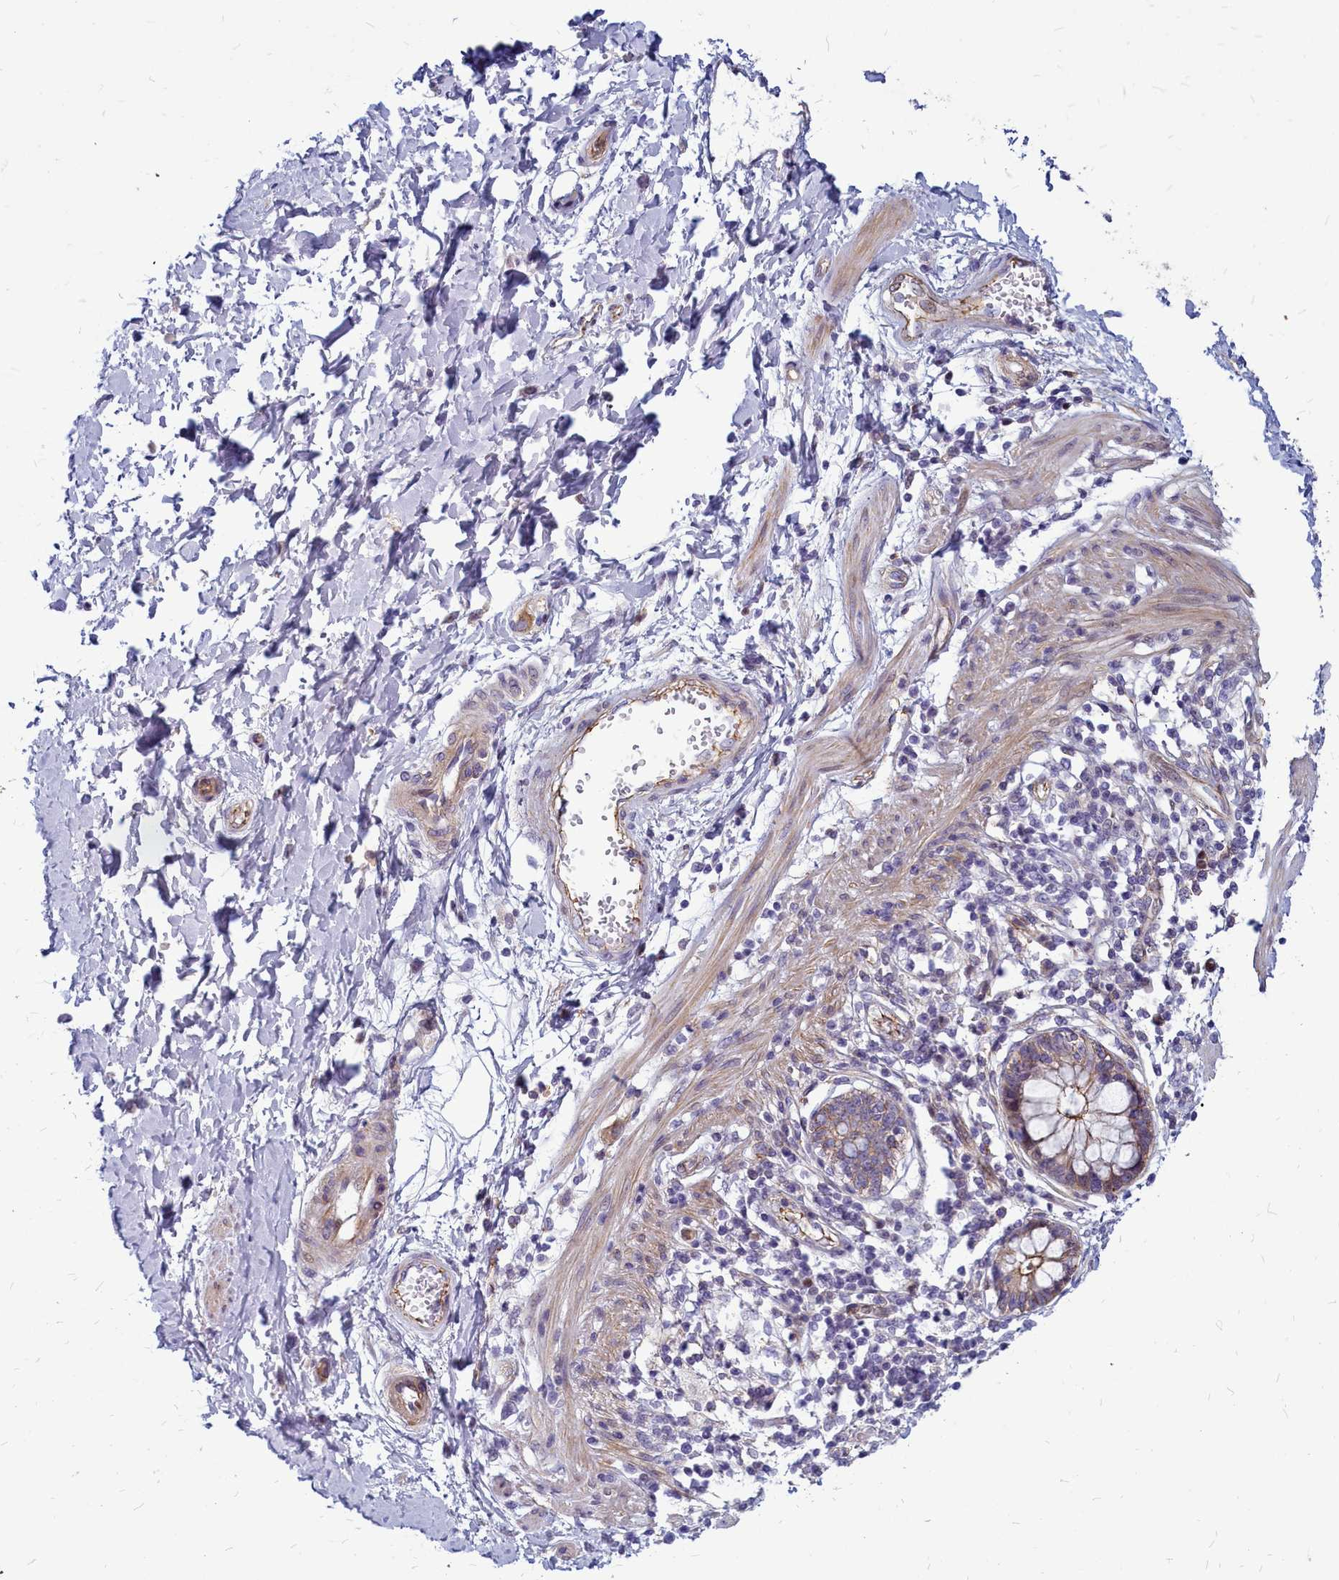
{"staining": {"intensity": "weak", "quantity": ">75%", "location": "cytoplasmic/membranous"}, "tissue": "ovarian cancer", "cell_type": "Tumor cells", "image_type": "cancer", "snomed": [{"axis": "morphology", "description": "Cystadenocarcinoma, mucinous, NOS"}, {"axis": "topography", "description": "Ovary"}], "caption": "Protein analysis of ovarian mucinous cystadenocarcinoma tissue shows weak cytoplasmic/membranous expression in about >75% of tumor cells.", "gene": "TTC5", "patient": {"sex": "female", "age": 39}}